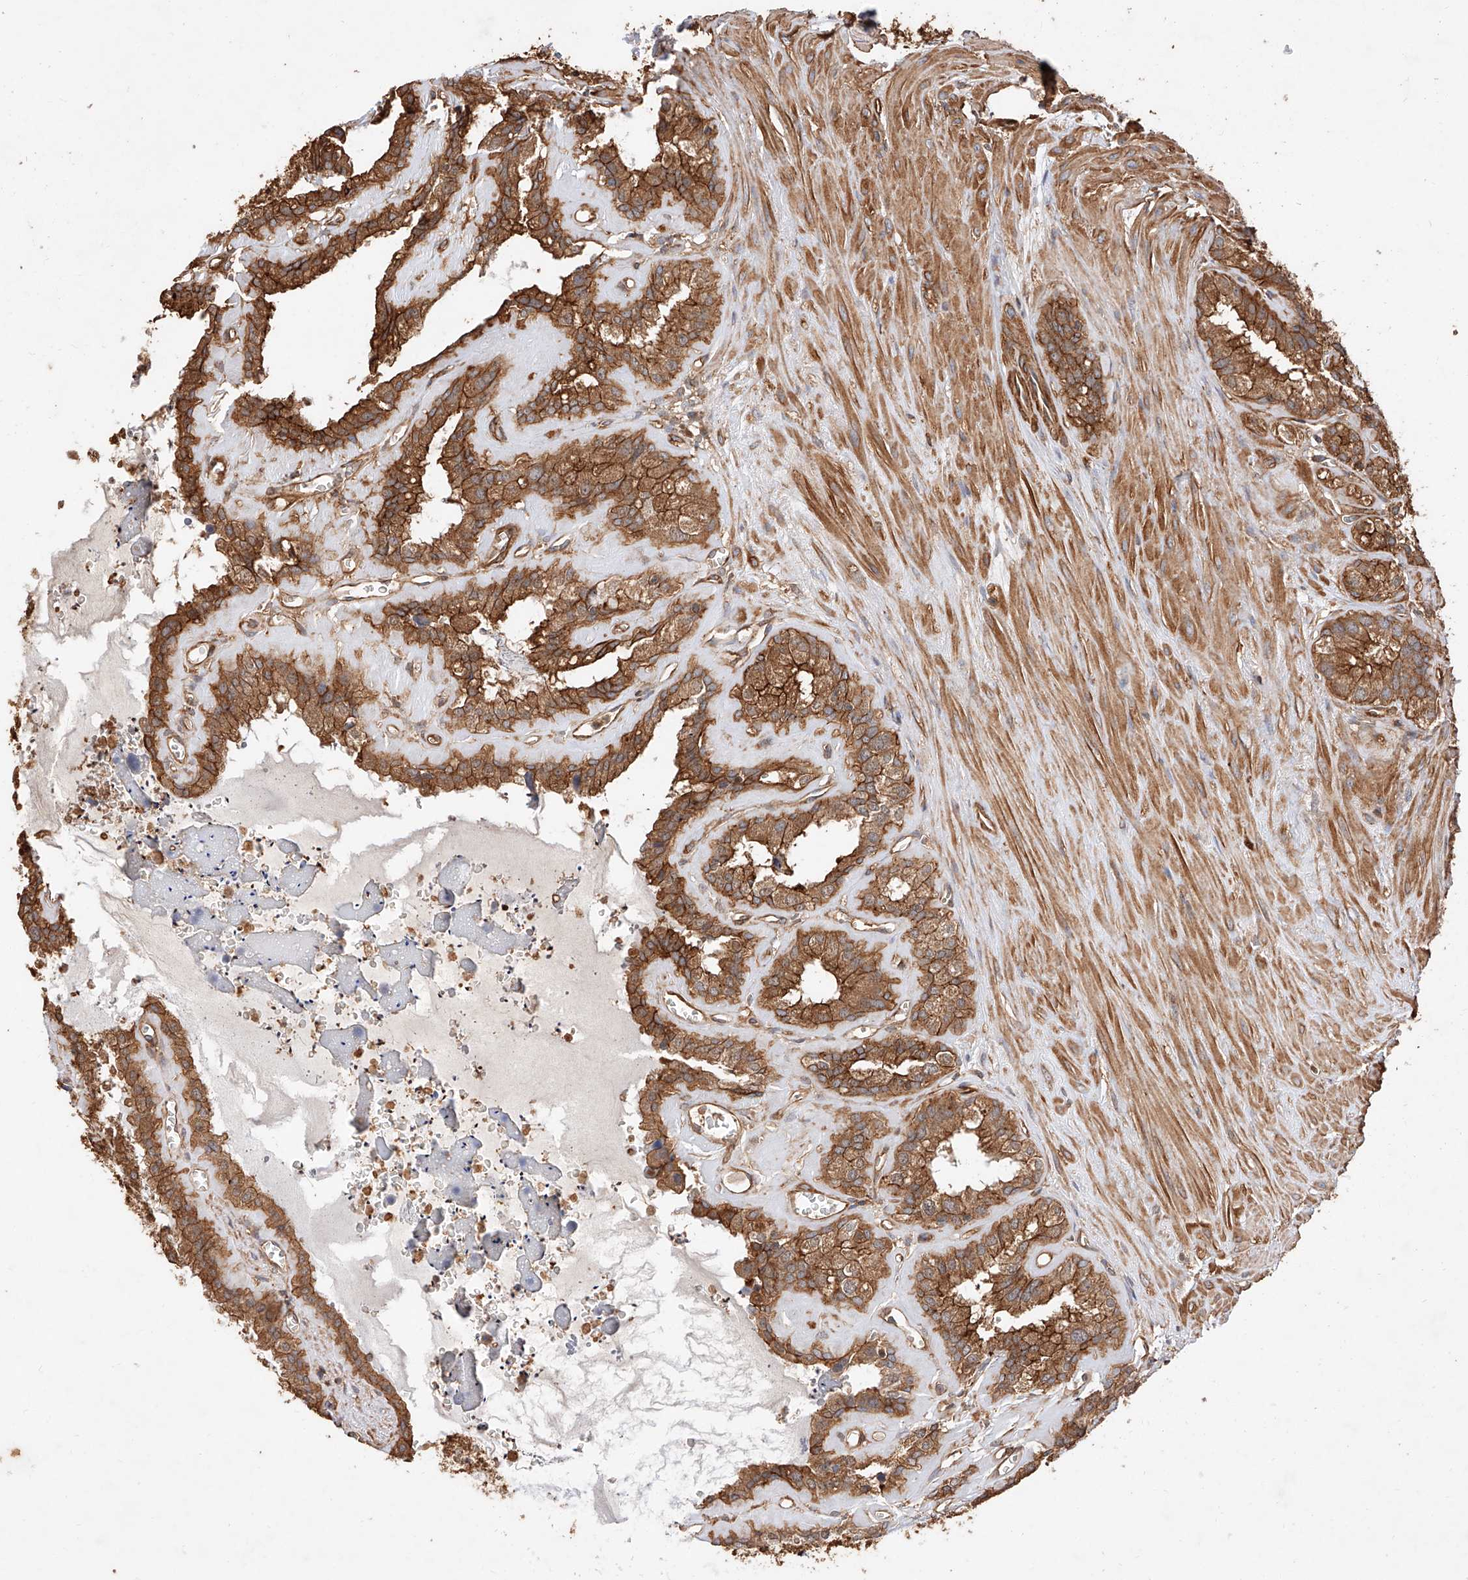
{"staining": {"intensity": "strong", "quantity": ">75%", "location": "cytoplasmic/membranous"}, "tissue": "seminal vesicle", "cell_type": "Glandular cells", "image_type": "normal", "snomed": [{"axis": "morphology", "description": "Normal tissue, NOS"}, {"axis": "topography", "description": "Prostate"}, {"axis": "topography", "description": "Seminal veicle"}], "caption": "Glandular cells reveal high levels of strong cytoplasmic/membranous staining in about >75% of cells in unremarkable seminal vesicle. The protein is shown in brown color, while the nuclei are stained blue.", "gene": "GHDC", "patient": {"sex": "male", "age": 59}}